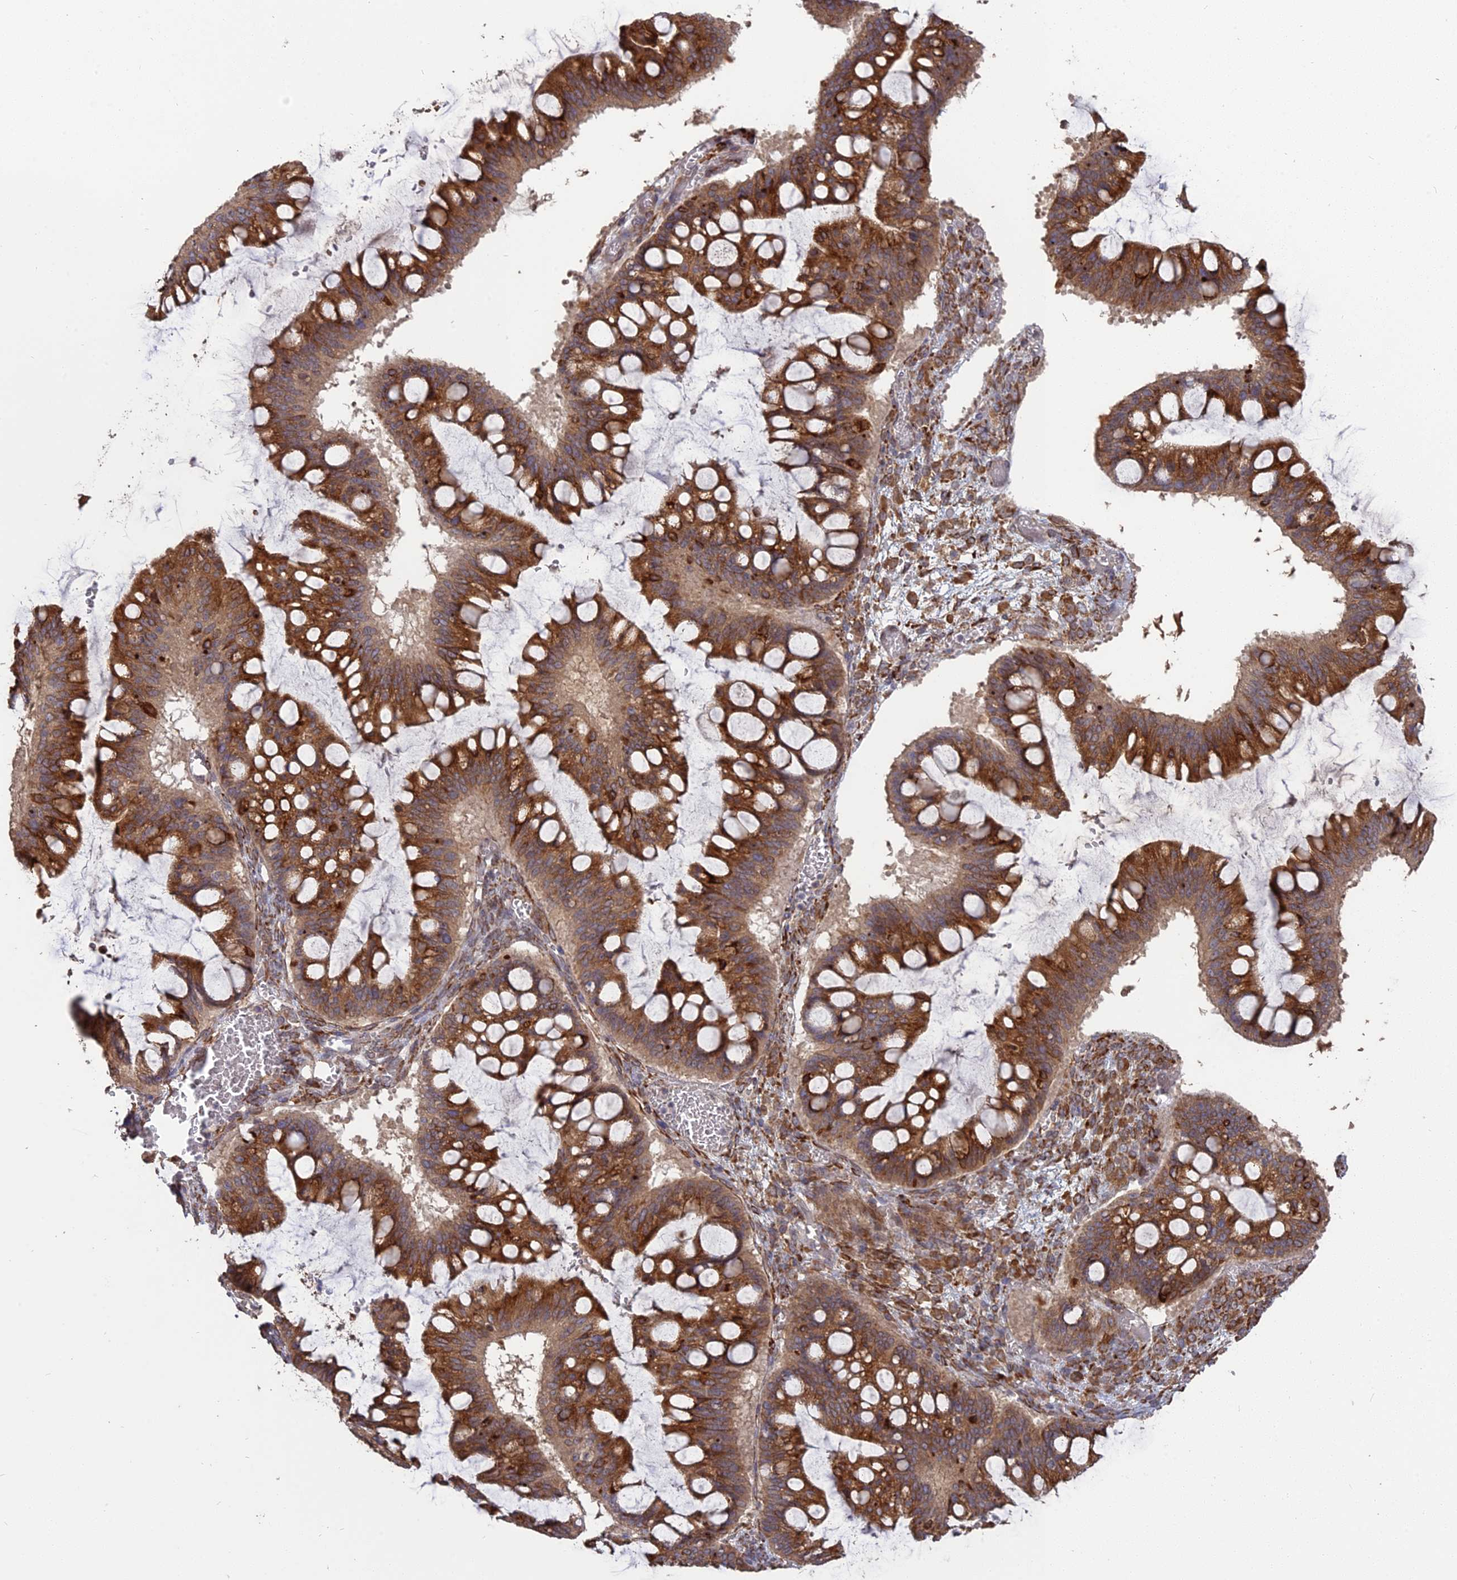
{"staining": {"intensity": "strong", "quantity": ">75%", "location": "cytoplasmic/membranous"}, "tissue": "ovarian cancer", "cell_type": "Tumor cells", "image_type": "cancer", "snomed": [{"axis": "morphology", "description": "Cystadenocarcinoma, mucinous, NOS"}, {"axis": "topography", "description": "Ovary"}], "caption": "About >75% of tumor cells in ovarian mucinous cystadenocarcinoma demonstrate strong cytoplasmic/membranous protein expression as visualized by brown immunohistochemical staining.", "gene": "PPIC", "patient": {"sex": "female", "age": 73}}